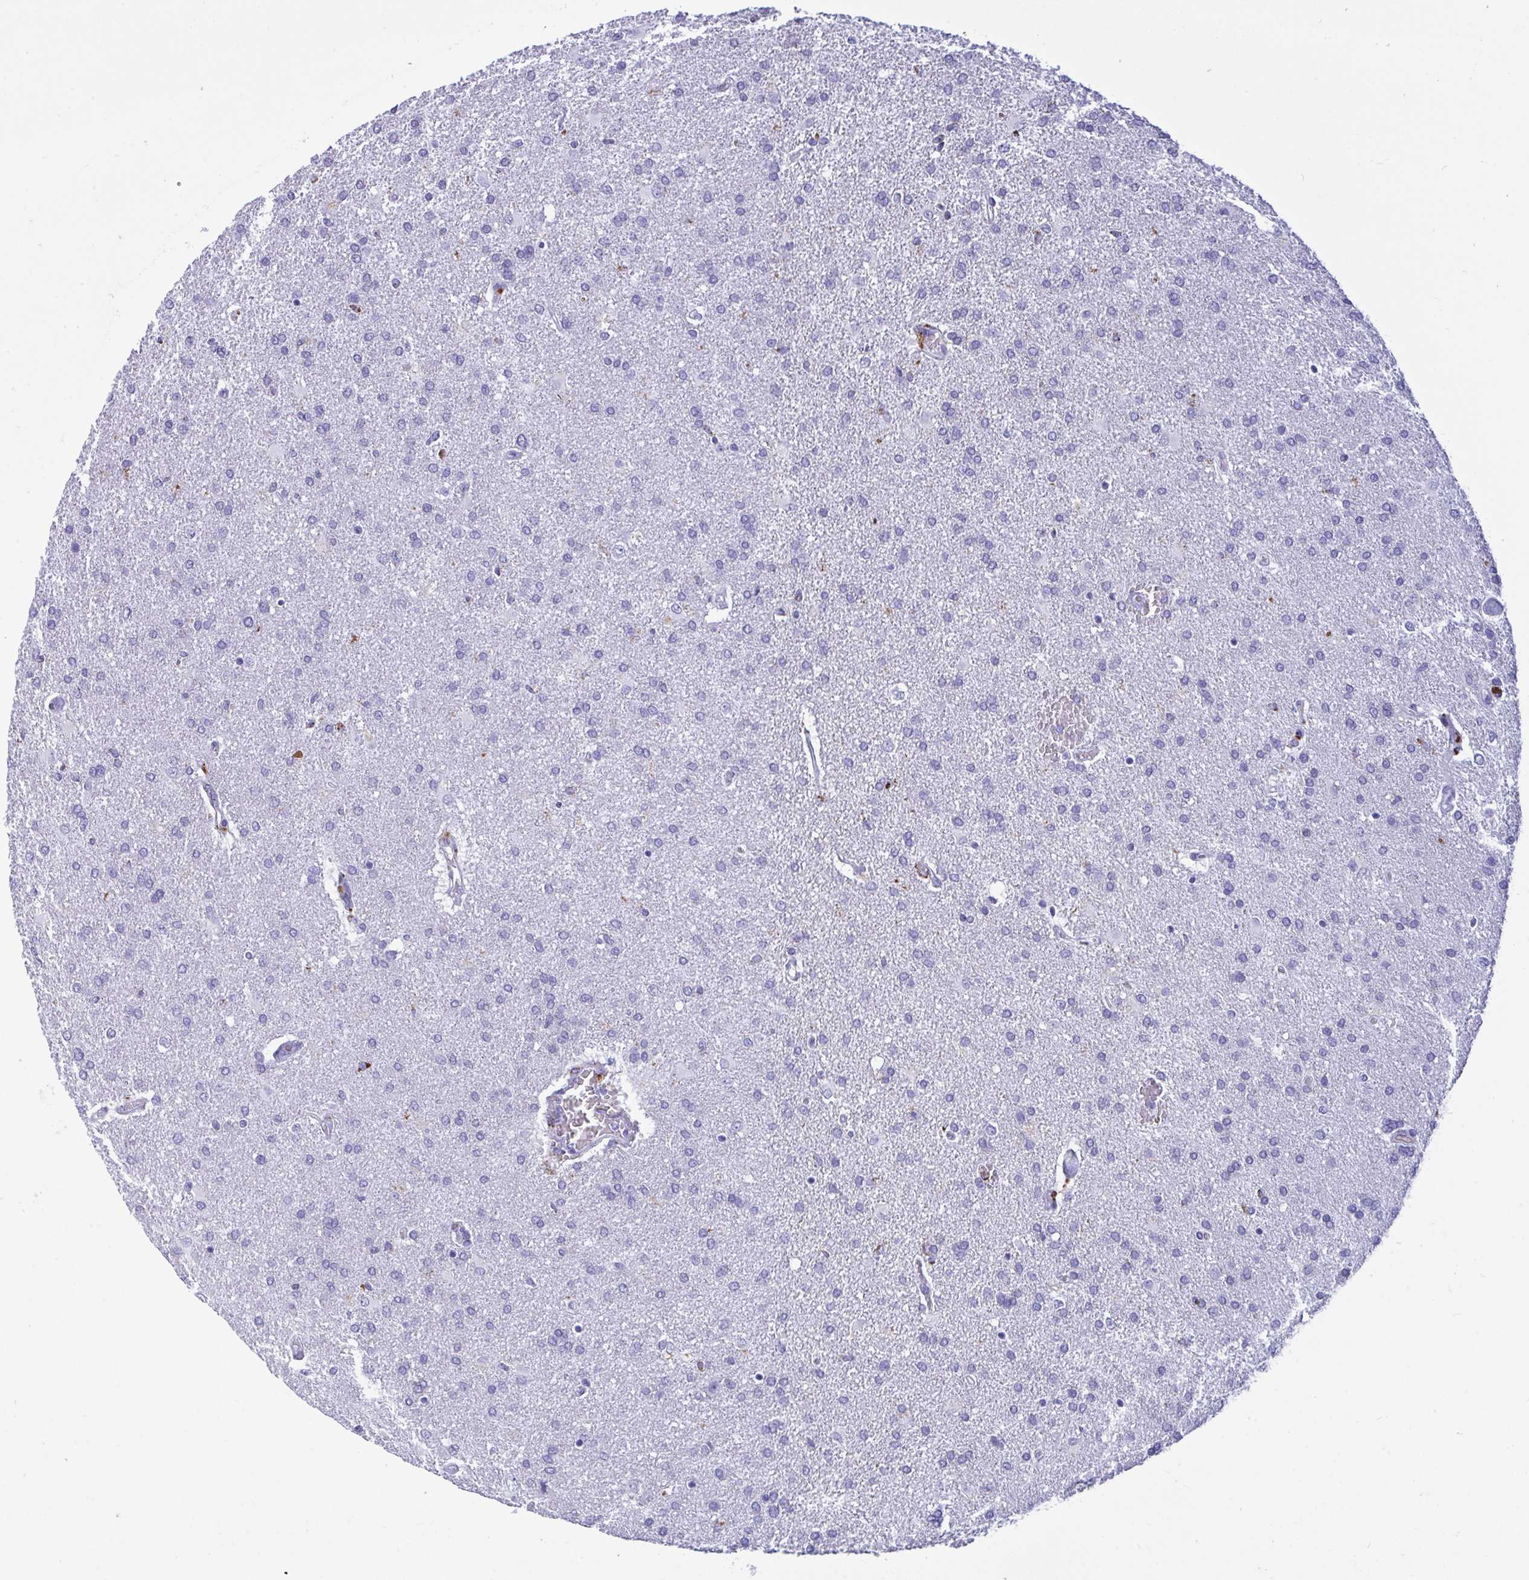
{"staining": {"intensity": "negative", "quantity": "none", "location": "none"}, "tissue": "glioma", "cell_type": "Tumor cells", "image_type": "cancer", "snomed": [{"axis": "morphology", "description": "Glioma, malignant, High grade"}, {"axis": "topography", "description": "Brain"}], "caption": "This is a histopathology image of IHC staining of malignant glioma (high-grade), which shows no positivity in tumor cells.", "gene": "CPVL", "patient": {"sex": "male", "age": 68}}